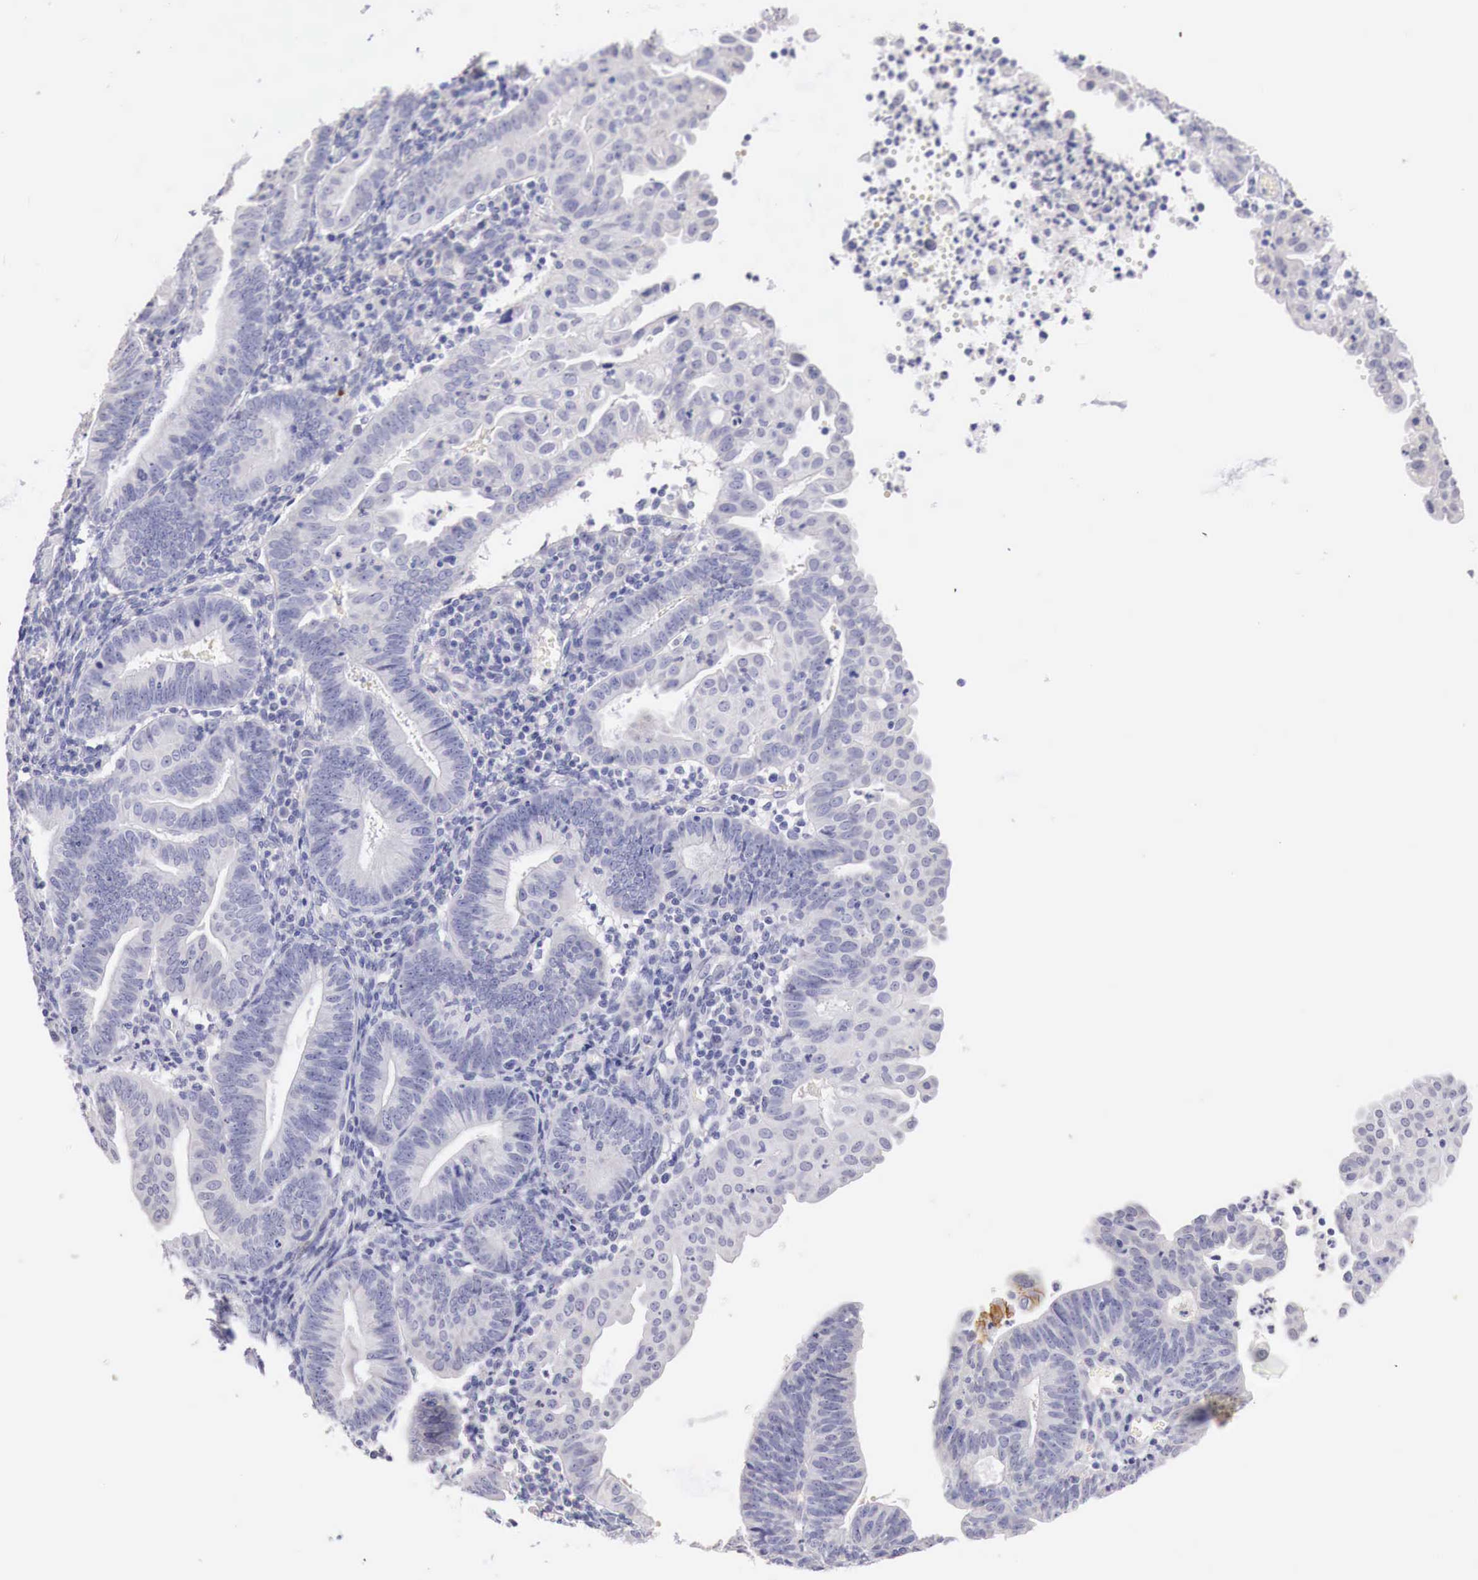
{"staining": {"intensity": "moderate", "quantity": "<25%", "location": "cytoplasmic/membranous"}, "tissue": "endometrial cancer", "cell_type": "Tumor cells", "image_type": "cancer", "snomed": [{"axis": "morphology", "description": "Adenocarcinoma, NOS"}, {"axis": "topography", "description": "Endometrium"}], "caption": "Endometrial adenocarcinoma stained for a protein displays moderate cytoplasmic/membranous positivity in tumor cells.", "gene": "ITIH6", "patient": {"sex": "female", "age": 60}}